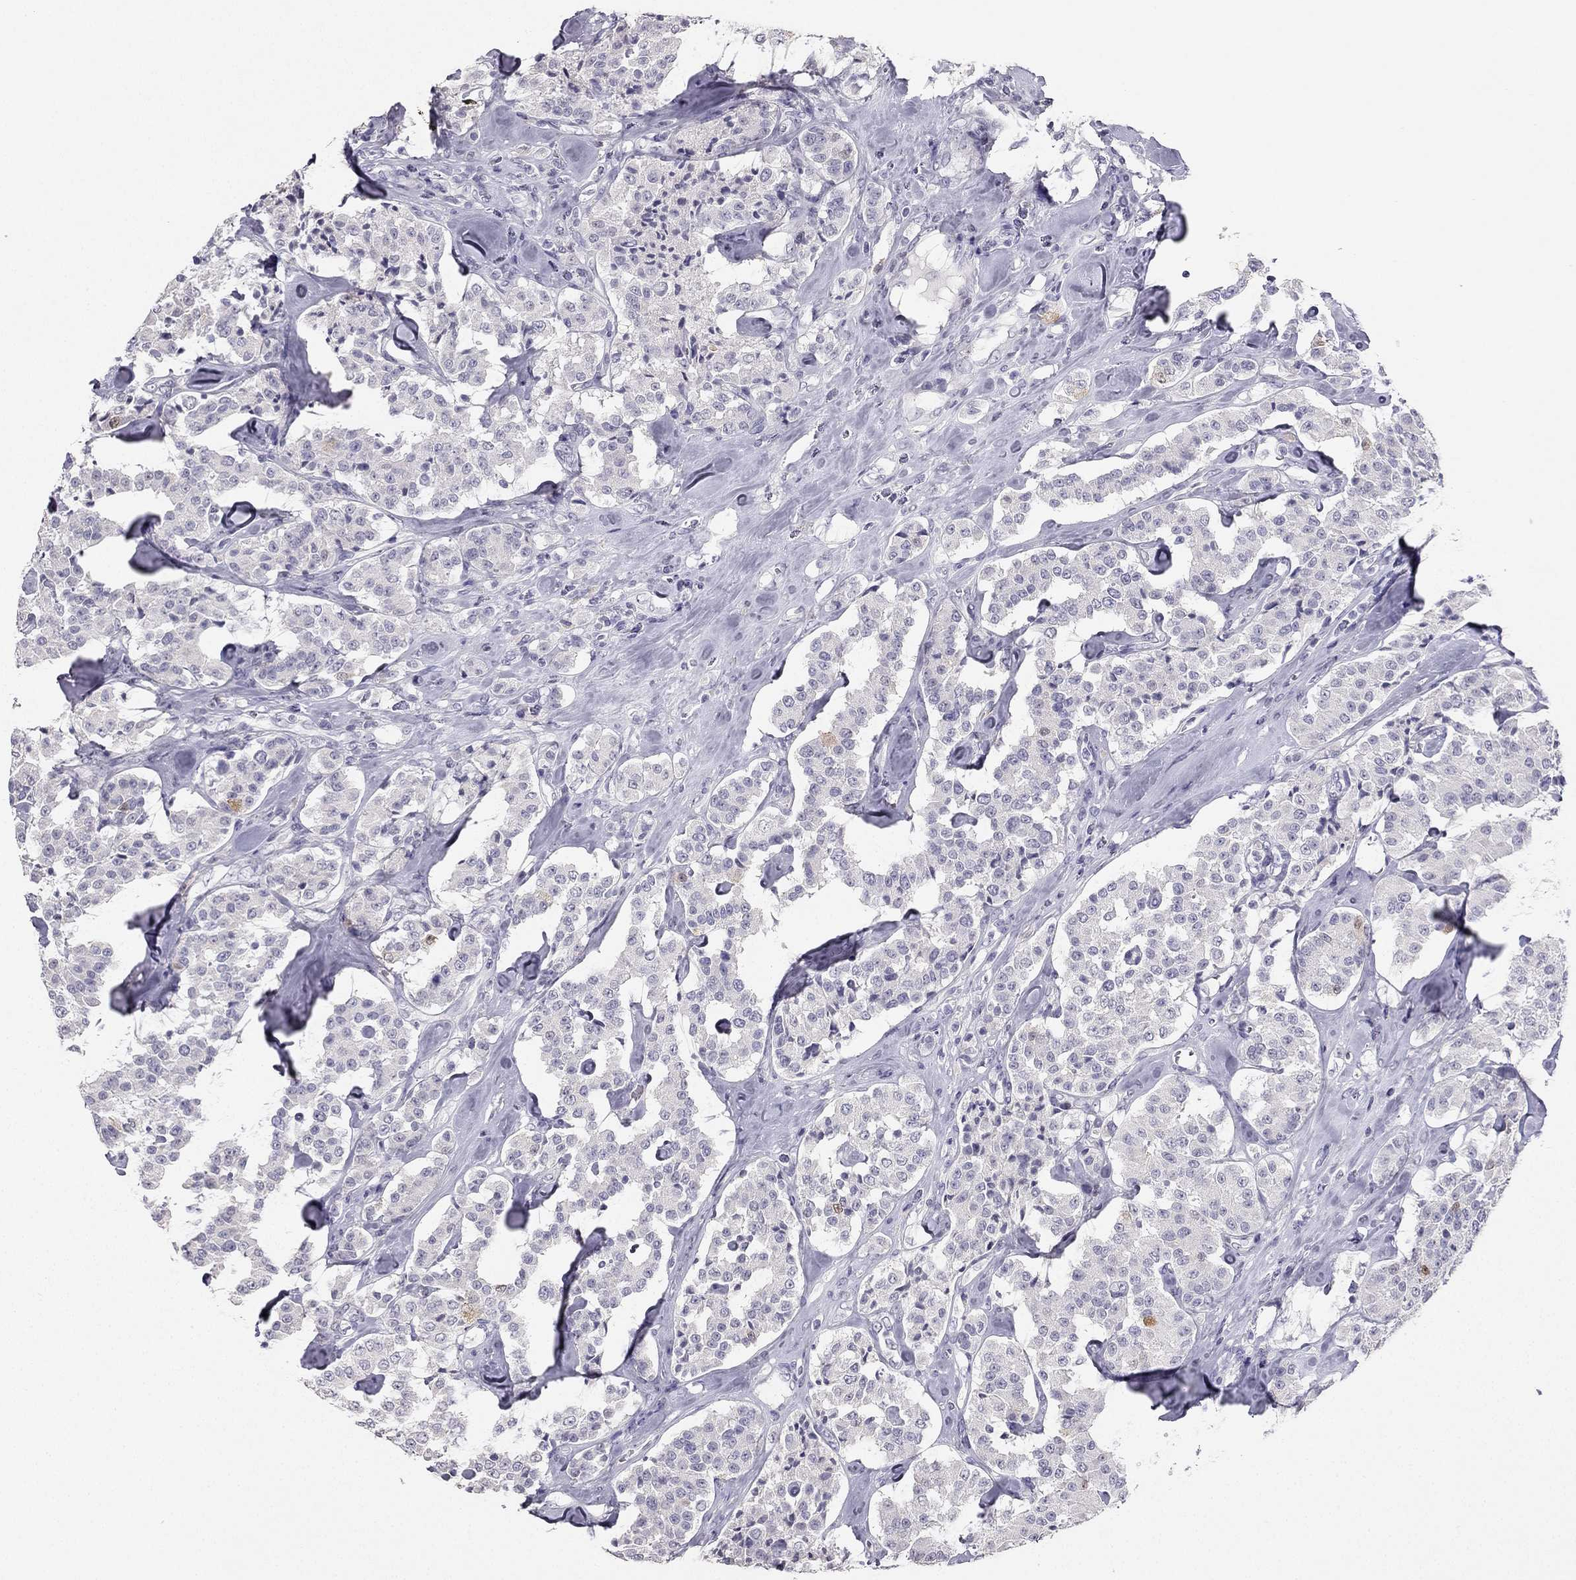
{"staining": {"intensity": "negative", "quantity": "none", "location": "none"}, "tissue": "carcinoid", "cell_type": "Tumor cells", "image_type": "cancer", "snomed": [{"axis": "morphology", "description": "Carcinoid, malignant, NOS"}, {"axis": "topography", "description": "Pancreas"}], "caption": "Tumor cells show no significant protein positivity in carcinoid. (DAB immunohistochemistry visualized using brightfield microscopy, high magnification).", "gene": "CALB2", "patient": {"sex": "male", "age": 41}}